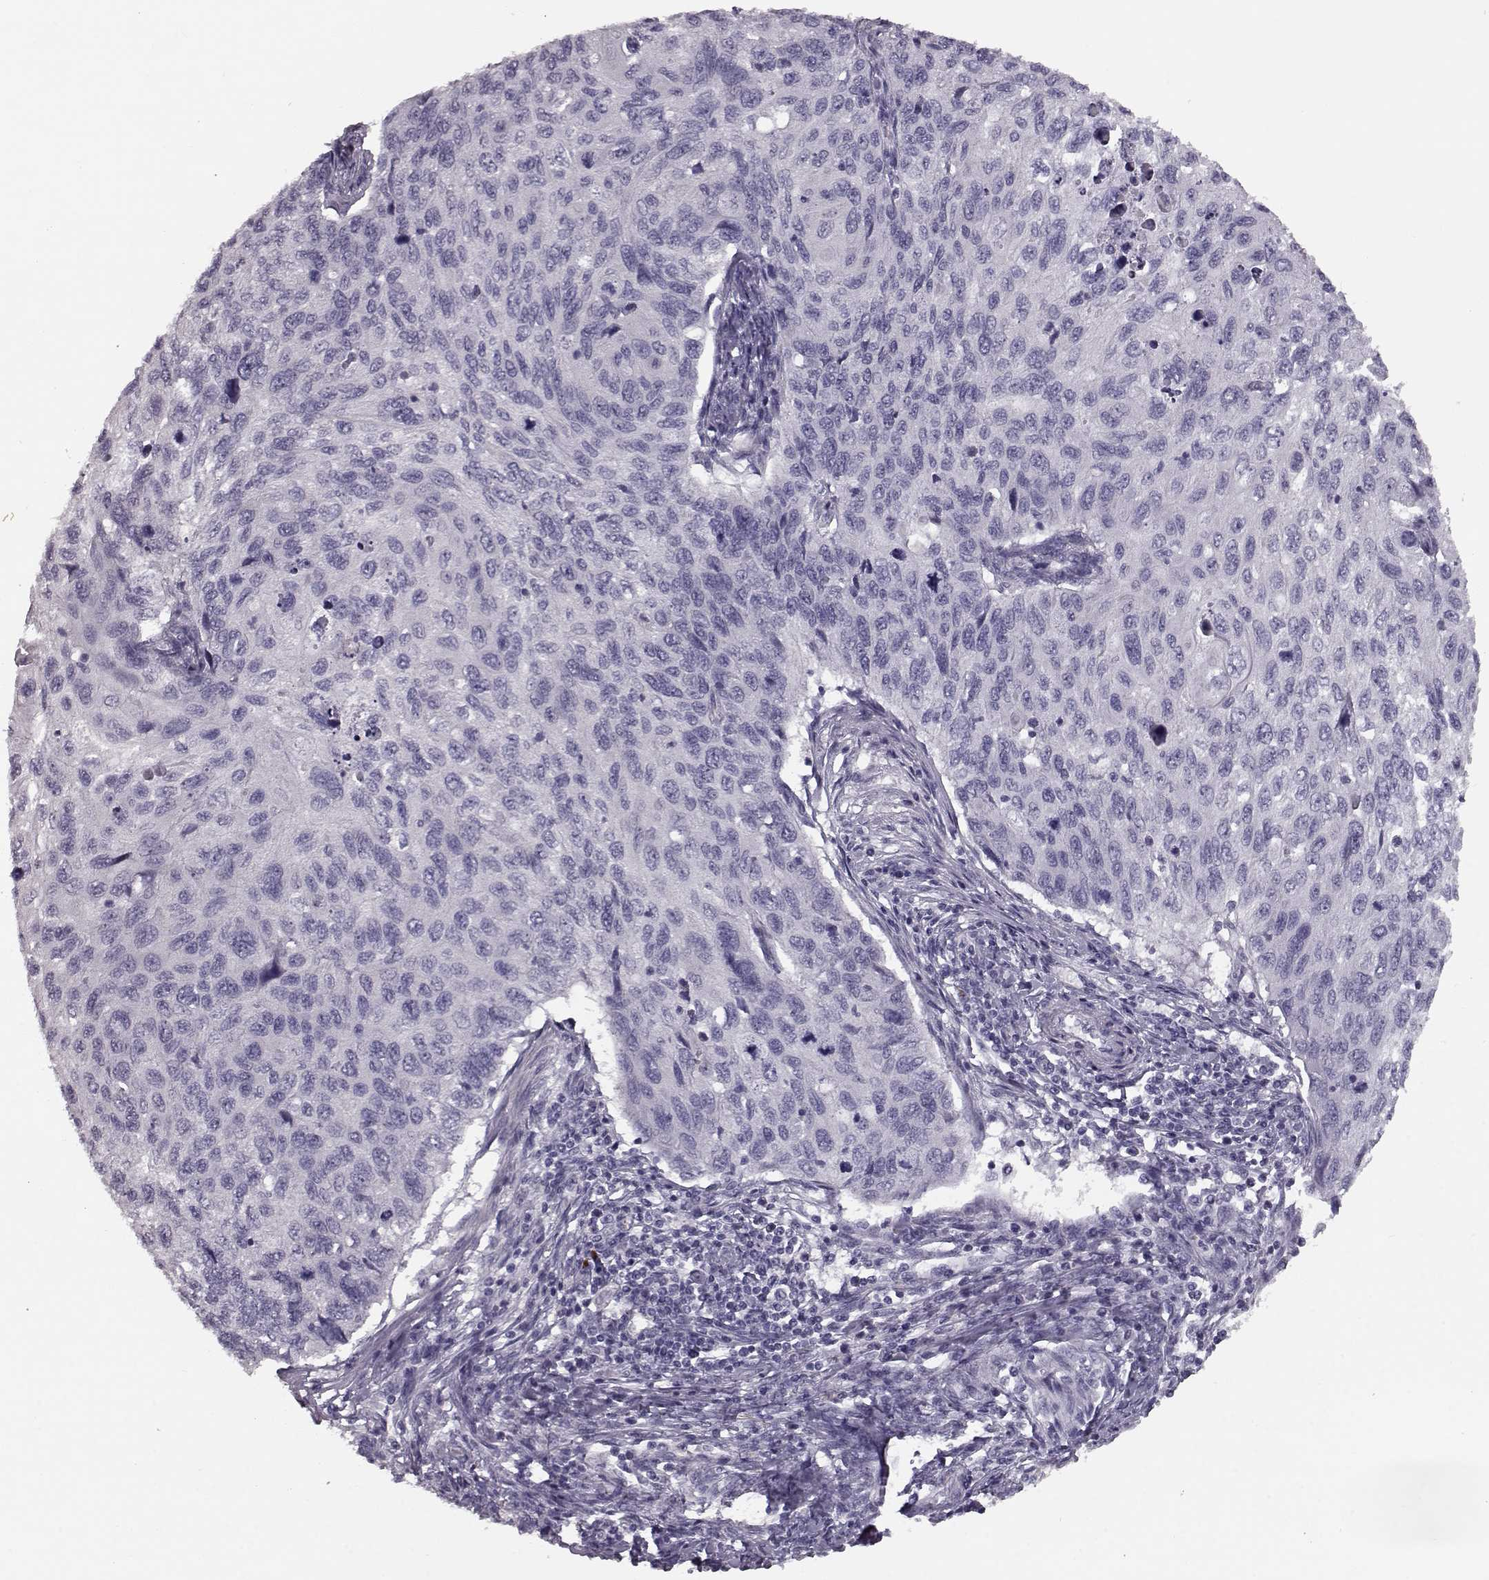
{"staining": {"intensity": "negative", "quantity": "none", "location": "none"}, "tissue": "cervical cancer", "cell_type": "Tumor cells", "image_type": "cancer", "snomed": [{"axis": "morphology", "description": "Squamous cell carcinoma, NOS"}, {"axis": "topography", "description": "Cervix"}], "caption": "This is an IHC histopathology image of cervical cancer. There is no staining in tumor cells.", "gene": "CCL19", "patient": {"sex": "female", "age": 70}}